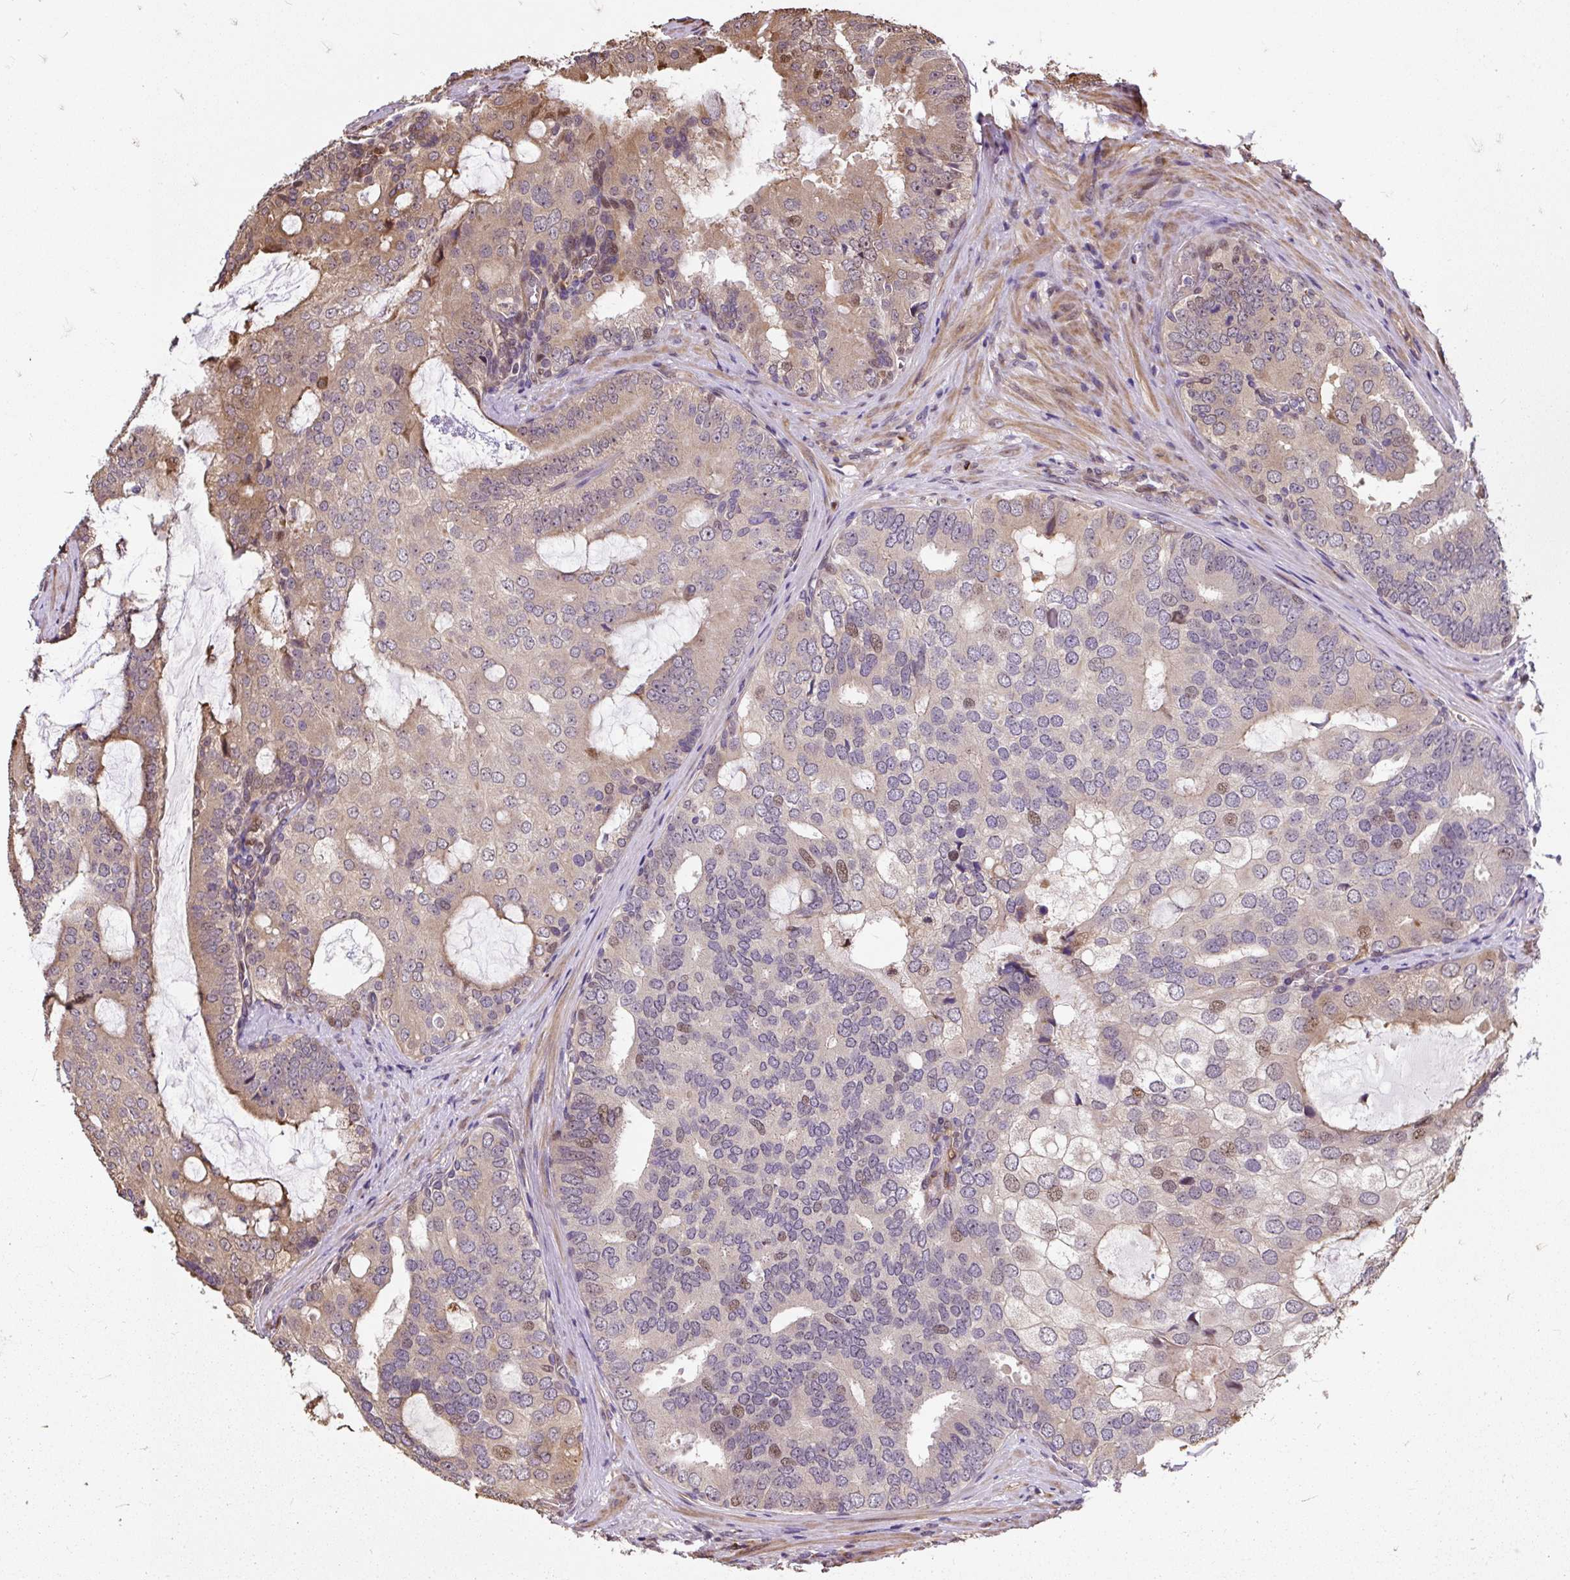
{"staining": {"intensity": "weak", "quantity": "<25%", "location": "cytoplasmic/membranous,nuclear"}, "tissue": "prostate cancer", "cell_type": "Tumor cells", "image_type": "cancer", "snomed": [{"axis": "morphology", "description": "Adenocarcinoma, High grade"}, {"axis": "topography", "description": "Prostate"}], "caption": "This is an IHC histopathology image of adenocarcinoma (high-grade) (prostate). There is no expression in tumor cells.", "gene": "PUS7L", "patient": {"sex": "male", "age": 55}}